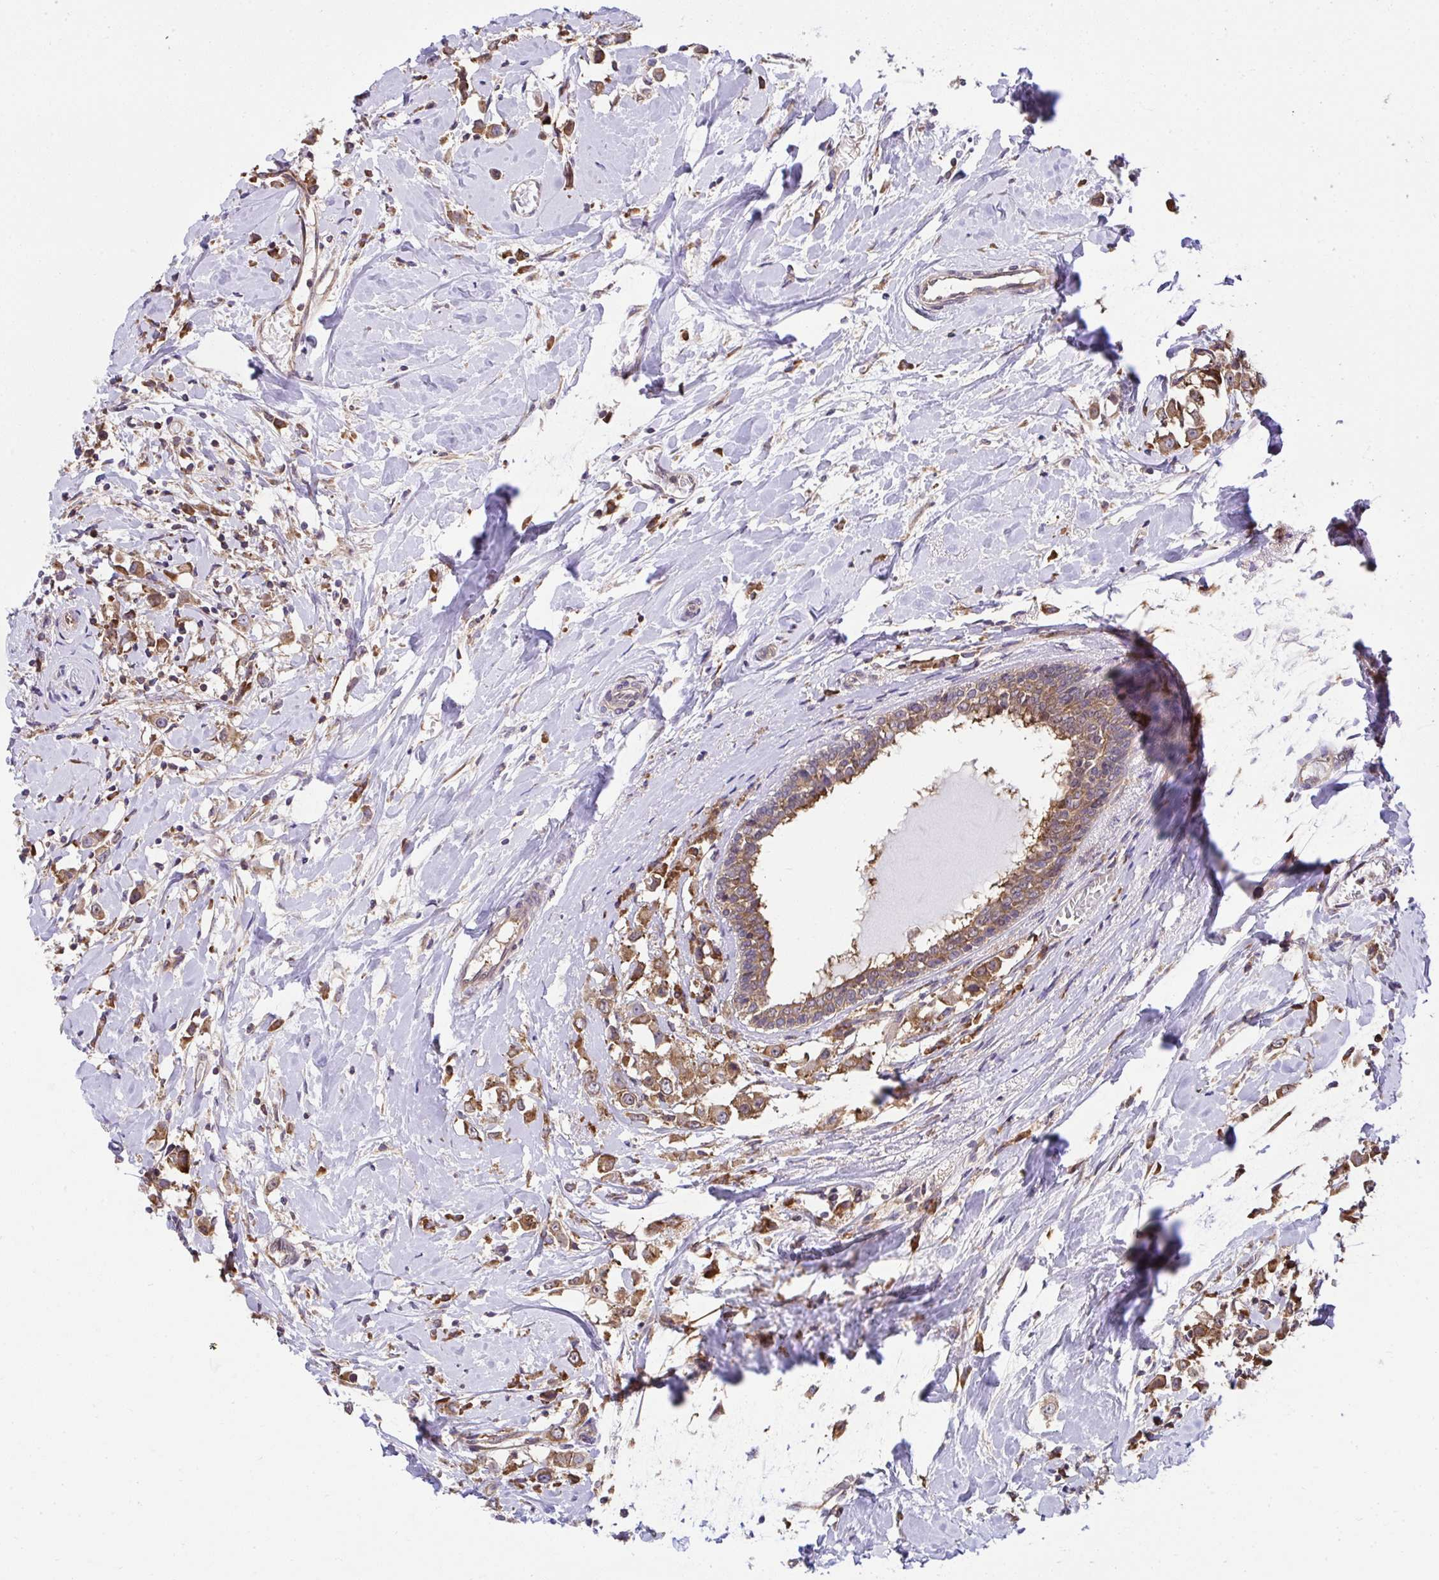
{"staining": {"intensity": "moderate", "quantity": ">75%", "location": "cytoplasmic/membranous"}, "tissue": "breast cancer", "cell_type": "Tumor cells", "image_type": "cancer", "snomed": [{"axis": "morphology", "description": "Duct carcinoma"}, {"axis": "topography", "description": "Breast"}], "caption": "This image shows breast cancer (infiltrating ductal carcinoma) stained with immunohistochemistry to label a protein in brown. The cytoplasmic/membranous of tumor cells show moderate positivity for the protein. Nuclei are counter-stained blue.", "gene": "RPS7", "patient": {"sex": "female", "age": 61}}